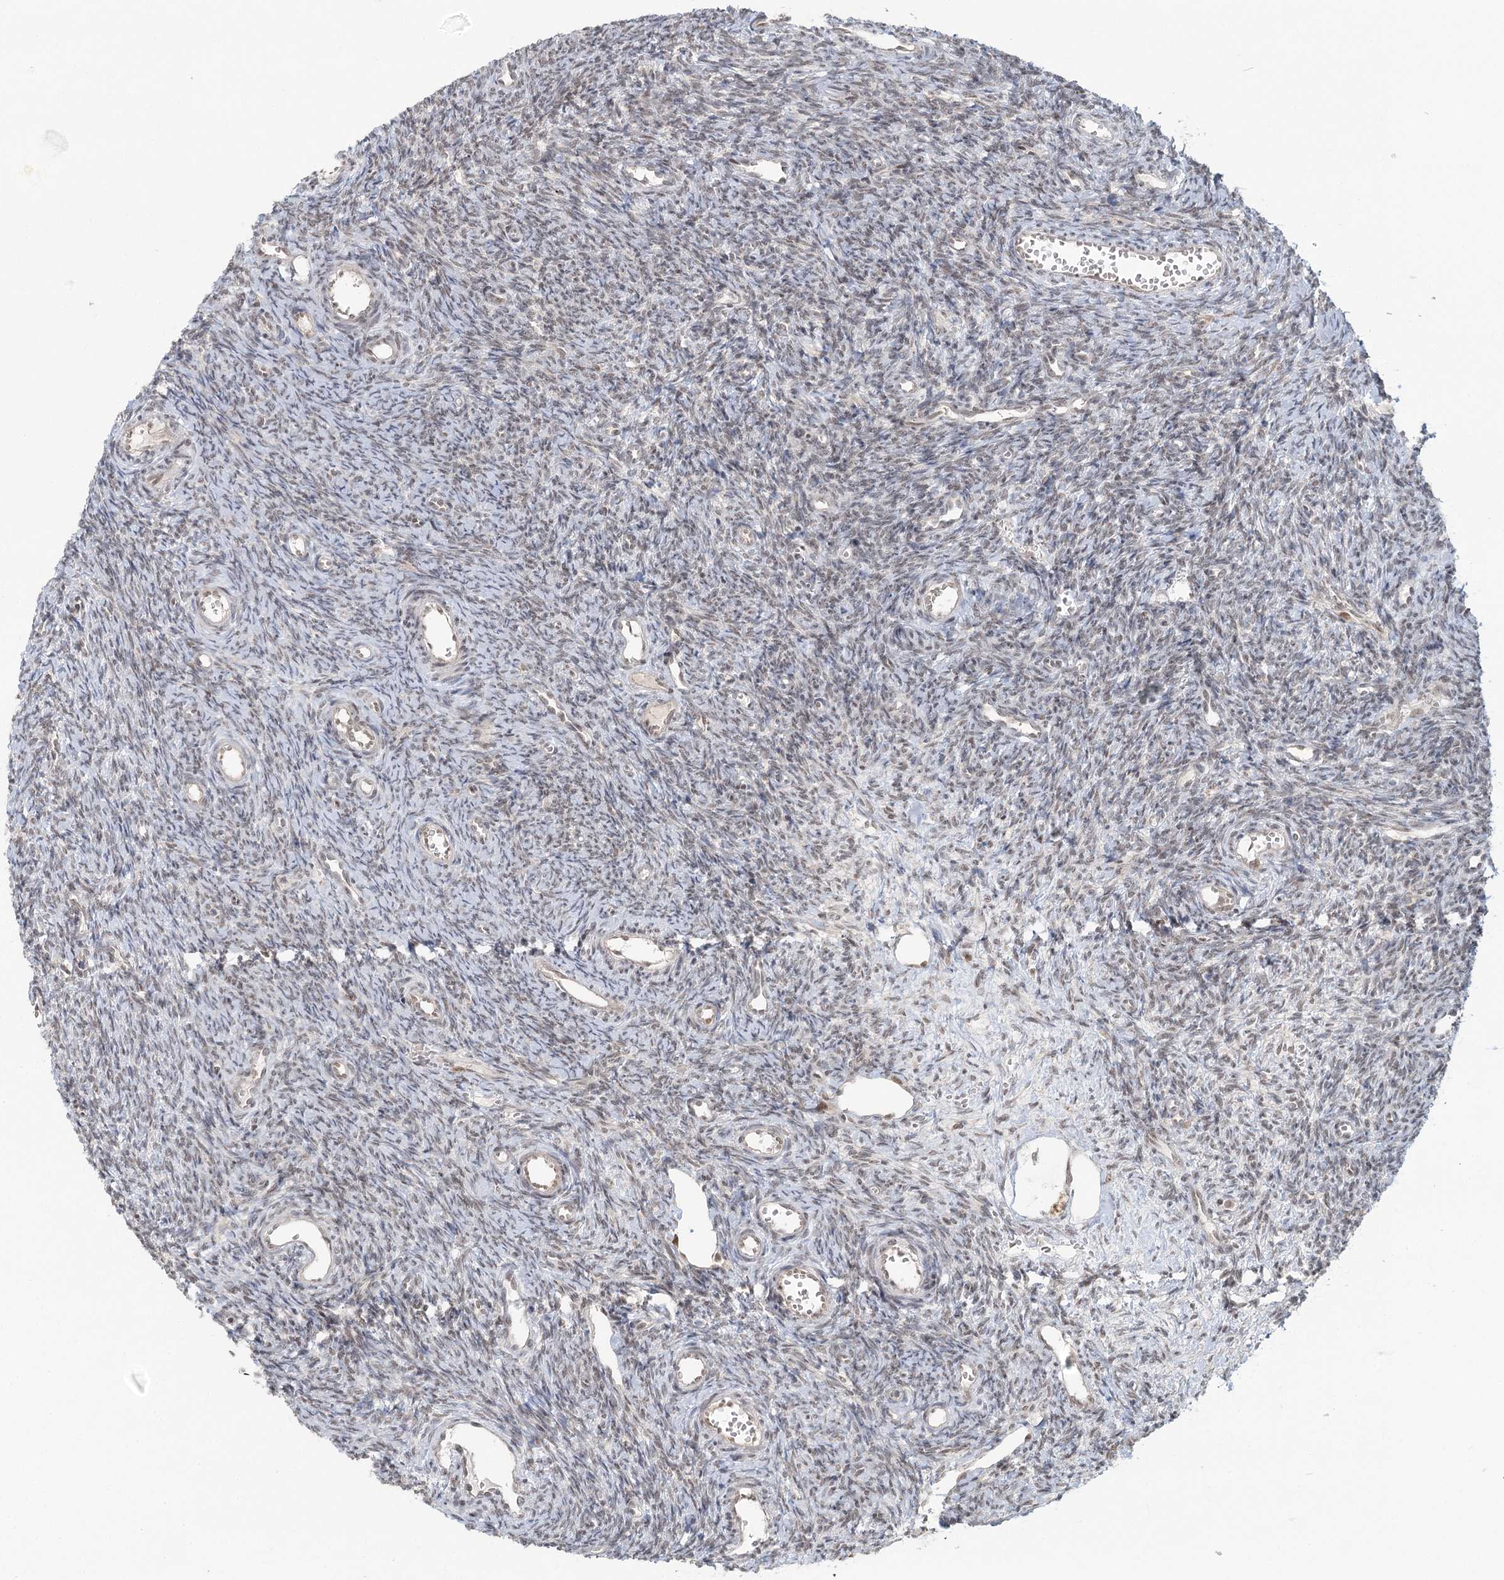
{"staining": {"intensity": "negative", "quantity": "none", "location": "none"}, "tissue": "ovary", "cell_type": "Ovarian stroma cells", "image_type": "normal", "snomed": [{"axis": "morphology", "description": "Normal tissue, NOS"}, {"axis": "topography", "description": "Ovary"}], "caption": "There is no significant expression in ovarian stroma cells of ovary. Brightfield microscopy of immunohistochemistry stained with DAB (3,3'-diaminobenzidine) (brown) and hematoxylin (blue), captured at high magnification.", "gene": "R3HCC1L", "patient": {"sex": "female", "age": 39}}